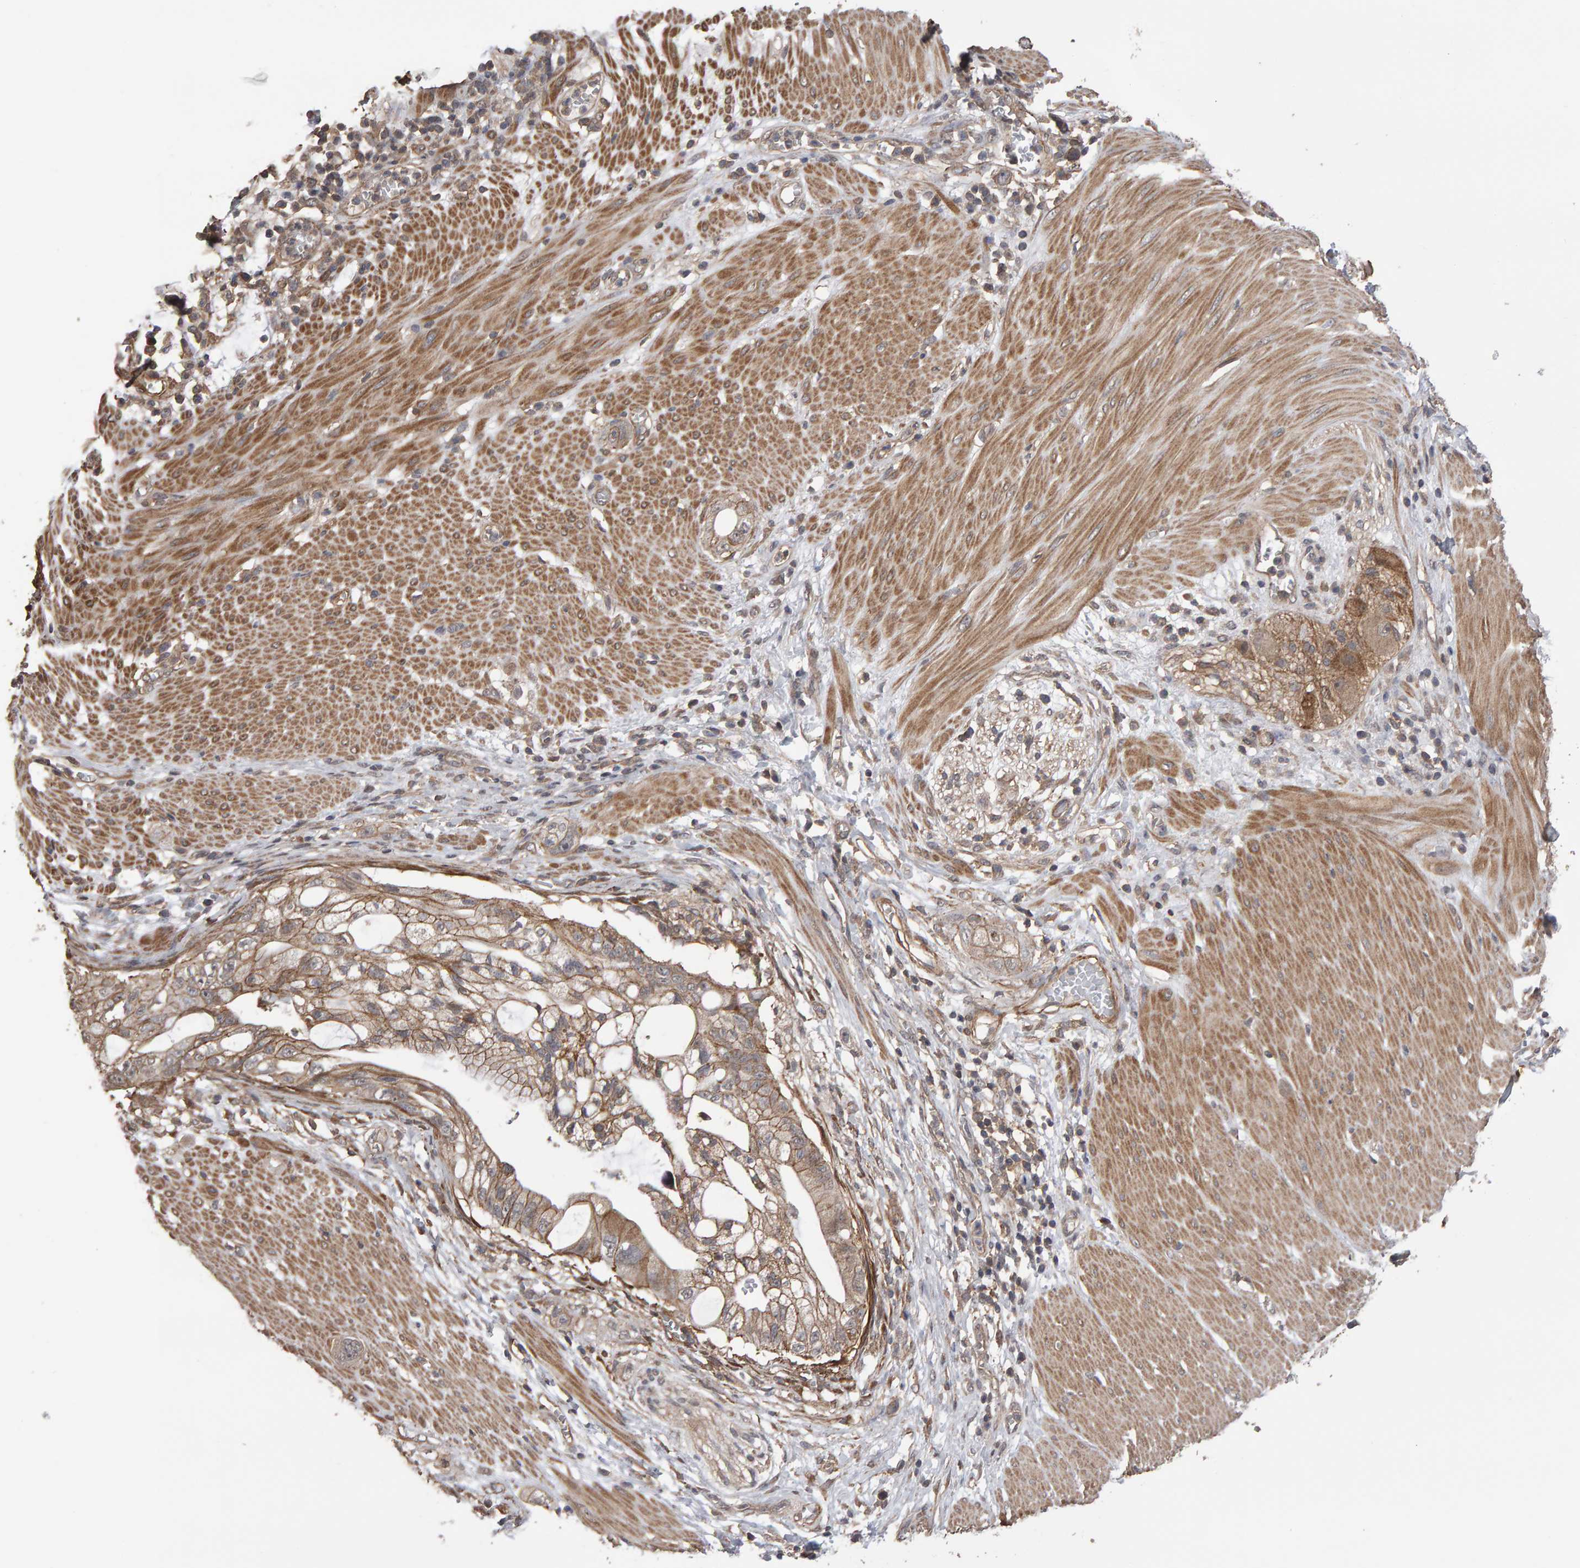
{"staining": {"intensity": "moderate", "quantity": ">75%", "location": "cytoplasmic/membranous"}, "tissue": "stomach cancer", "cell_type": "Tumor cells", "image_type": "cancer", "snomed": [{"axis": "morphology", "description": "Adenocarcinoma, NOS"}, {"axis": "topography", "description": "Stomach"}, {"axis": "topography", "description": "Stomach, lower"}], "caption": "Human stomach adenocarcinoma stained with a brown dye reveals moderate cytoplasmic/membranous positive staining in about >75% of tumor cells.", "gene": "SCRIB", "patient": {"sex": "female", "age": 48}}